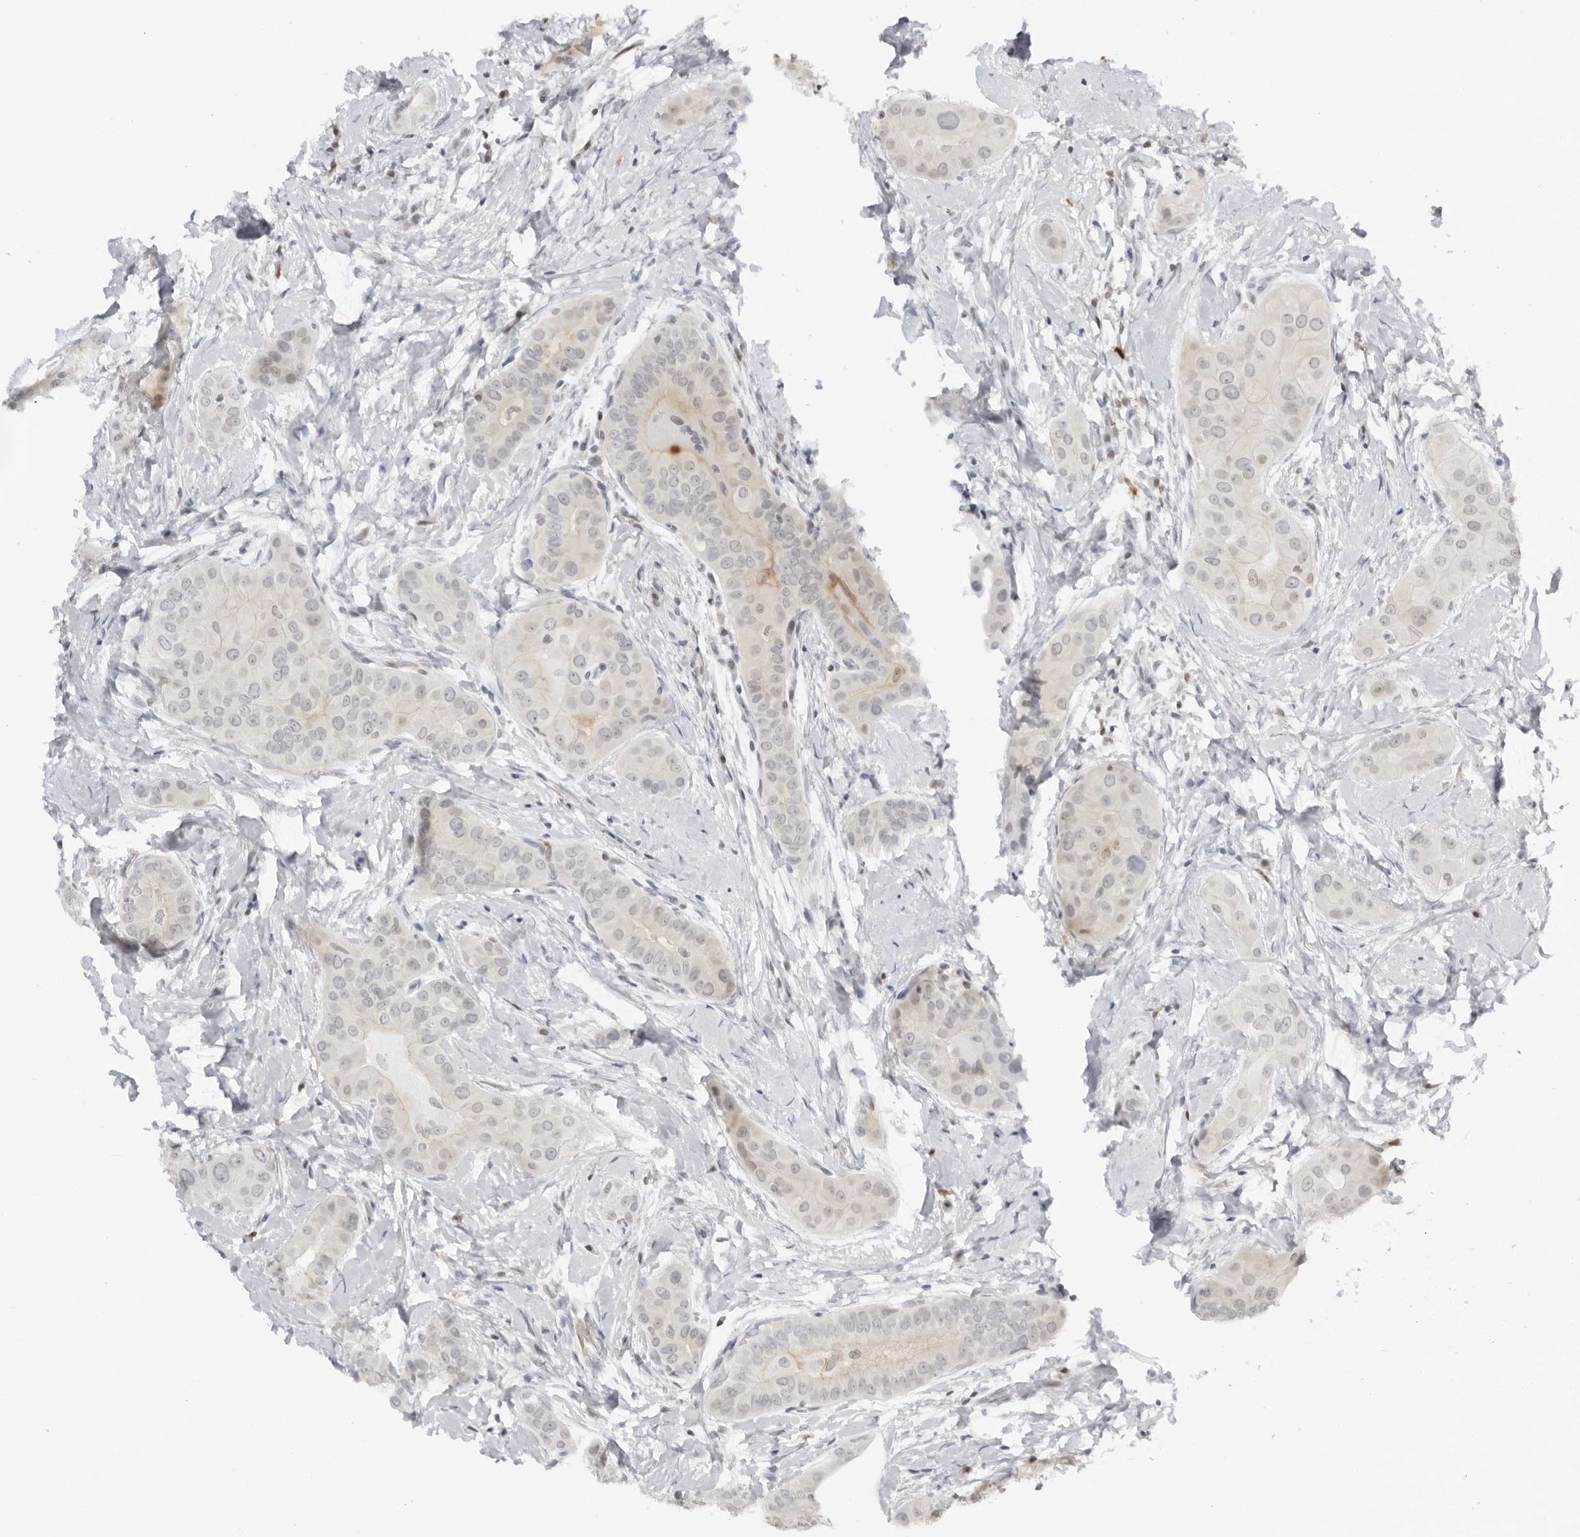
{"staining": {"intensity": "negative", "quantity": "none", "location": "none"}, "tissue": "thyroid cancer", "cell_type": "Tumor cells", "image_type": "cancer", "snomed": [{"axis": "morphology", "description": "Papillary adenocarcinoma, NOS"}, {"axis": "topography", "description": "Thyroid gland"}], "caption": "Photomicrograph shows no significant protein positivity in tumor cells of thyroid cancer.", "gene": "RNF146", "patient": {"sex": "male", "age": 33}}